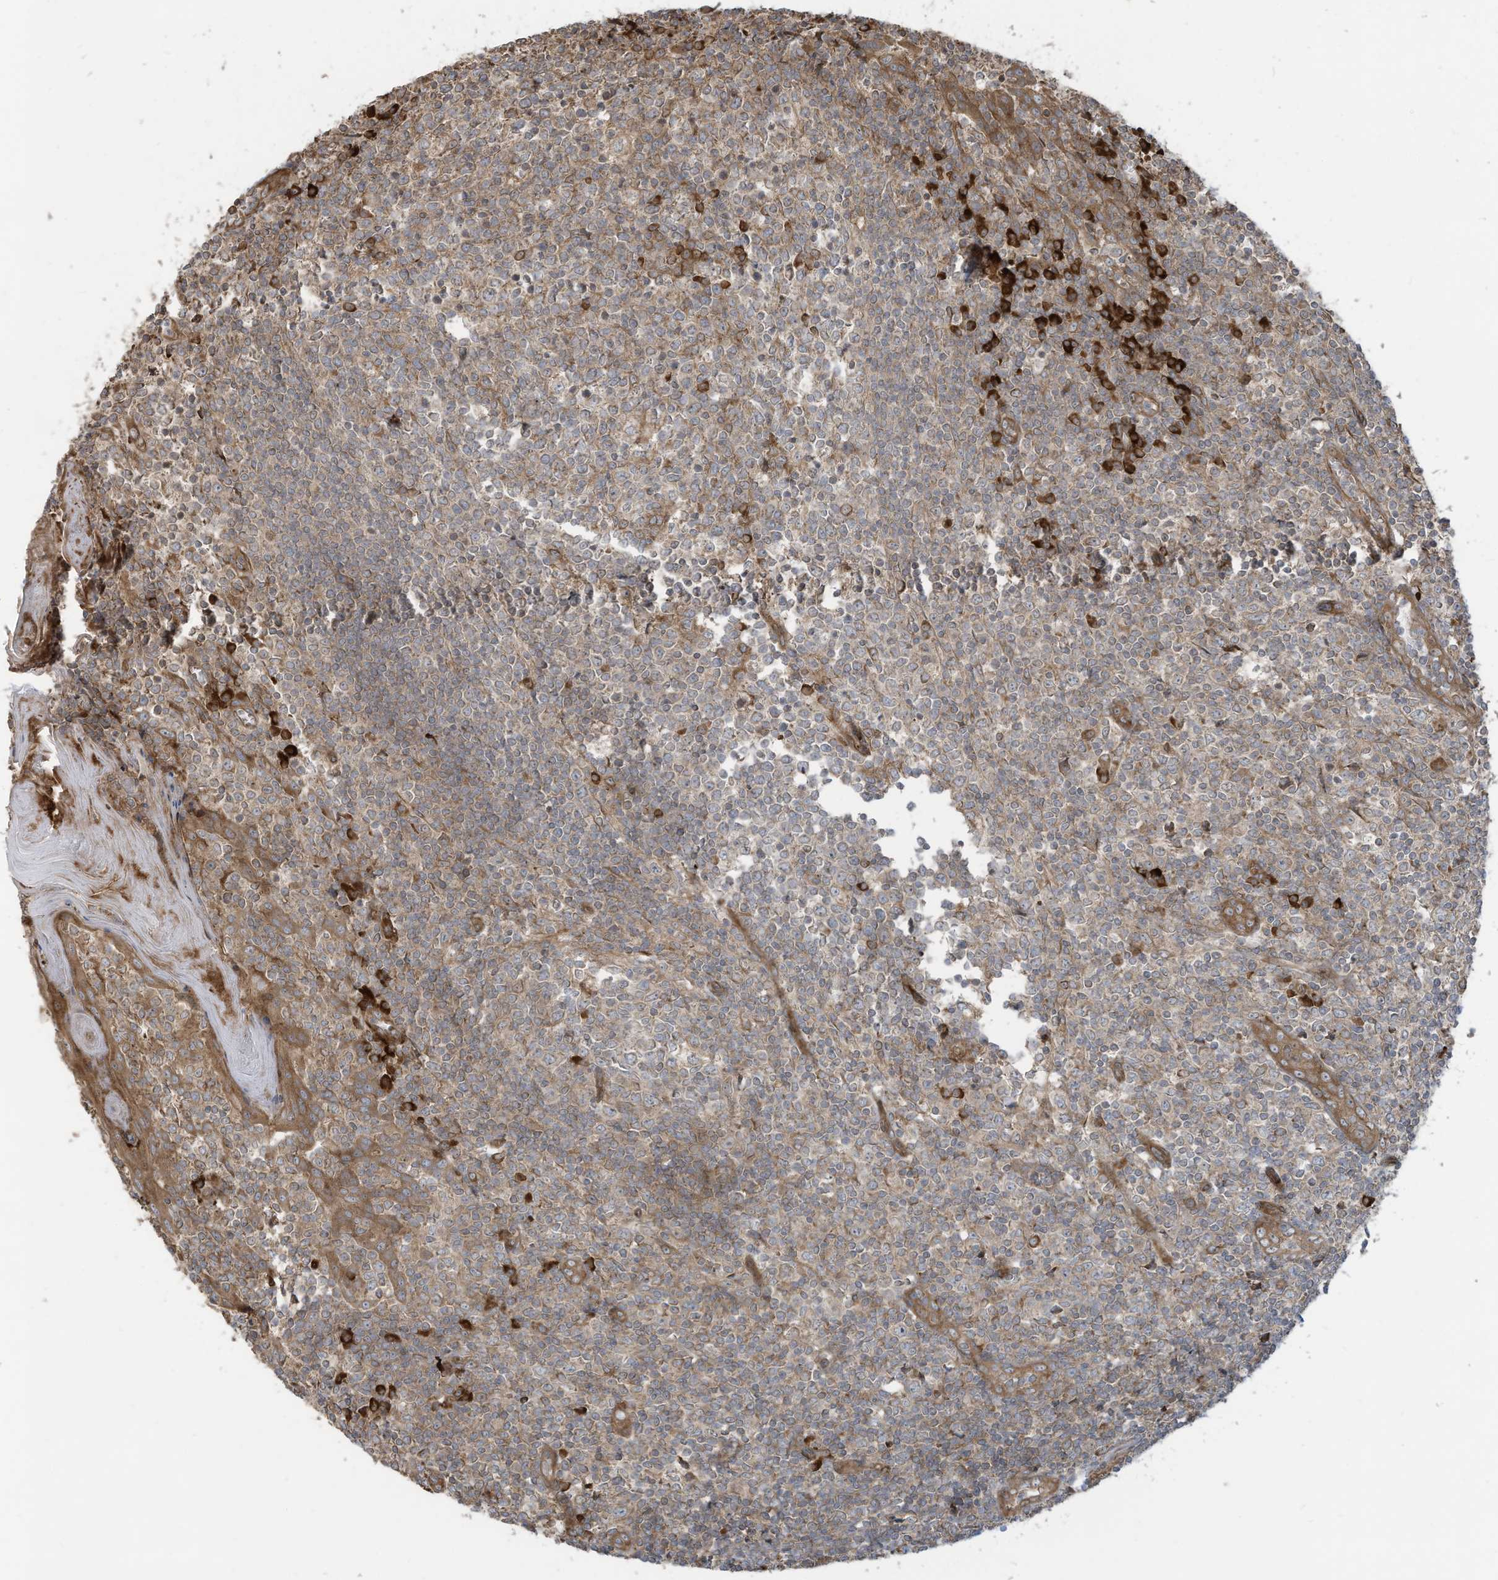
{"staining": {"intensity": "moderate", "quantity": "<25%", "location": "cytoplasmic/membranous"}, "tissue": "tonsil", "cell_type": "Germinal center cells", "image_type": "normal", "snomed": [{"axis": "morphology", "description": "Normal tissue, NOS"}, {"axis": "topography", "description": "Tonsil"}], "caption": "Protein expression analysis of unremarkable tonsil displays moderate cytoplasmic/membranous staining in approximately <25% of germinal center cells. The protein is shown in brown color, while the nuclei are stained blue.", "gene": "DDIT4", "patient": {"sex": "female", "age": 19}}